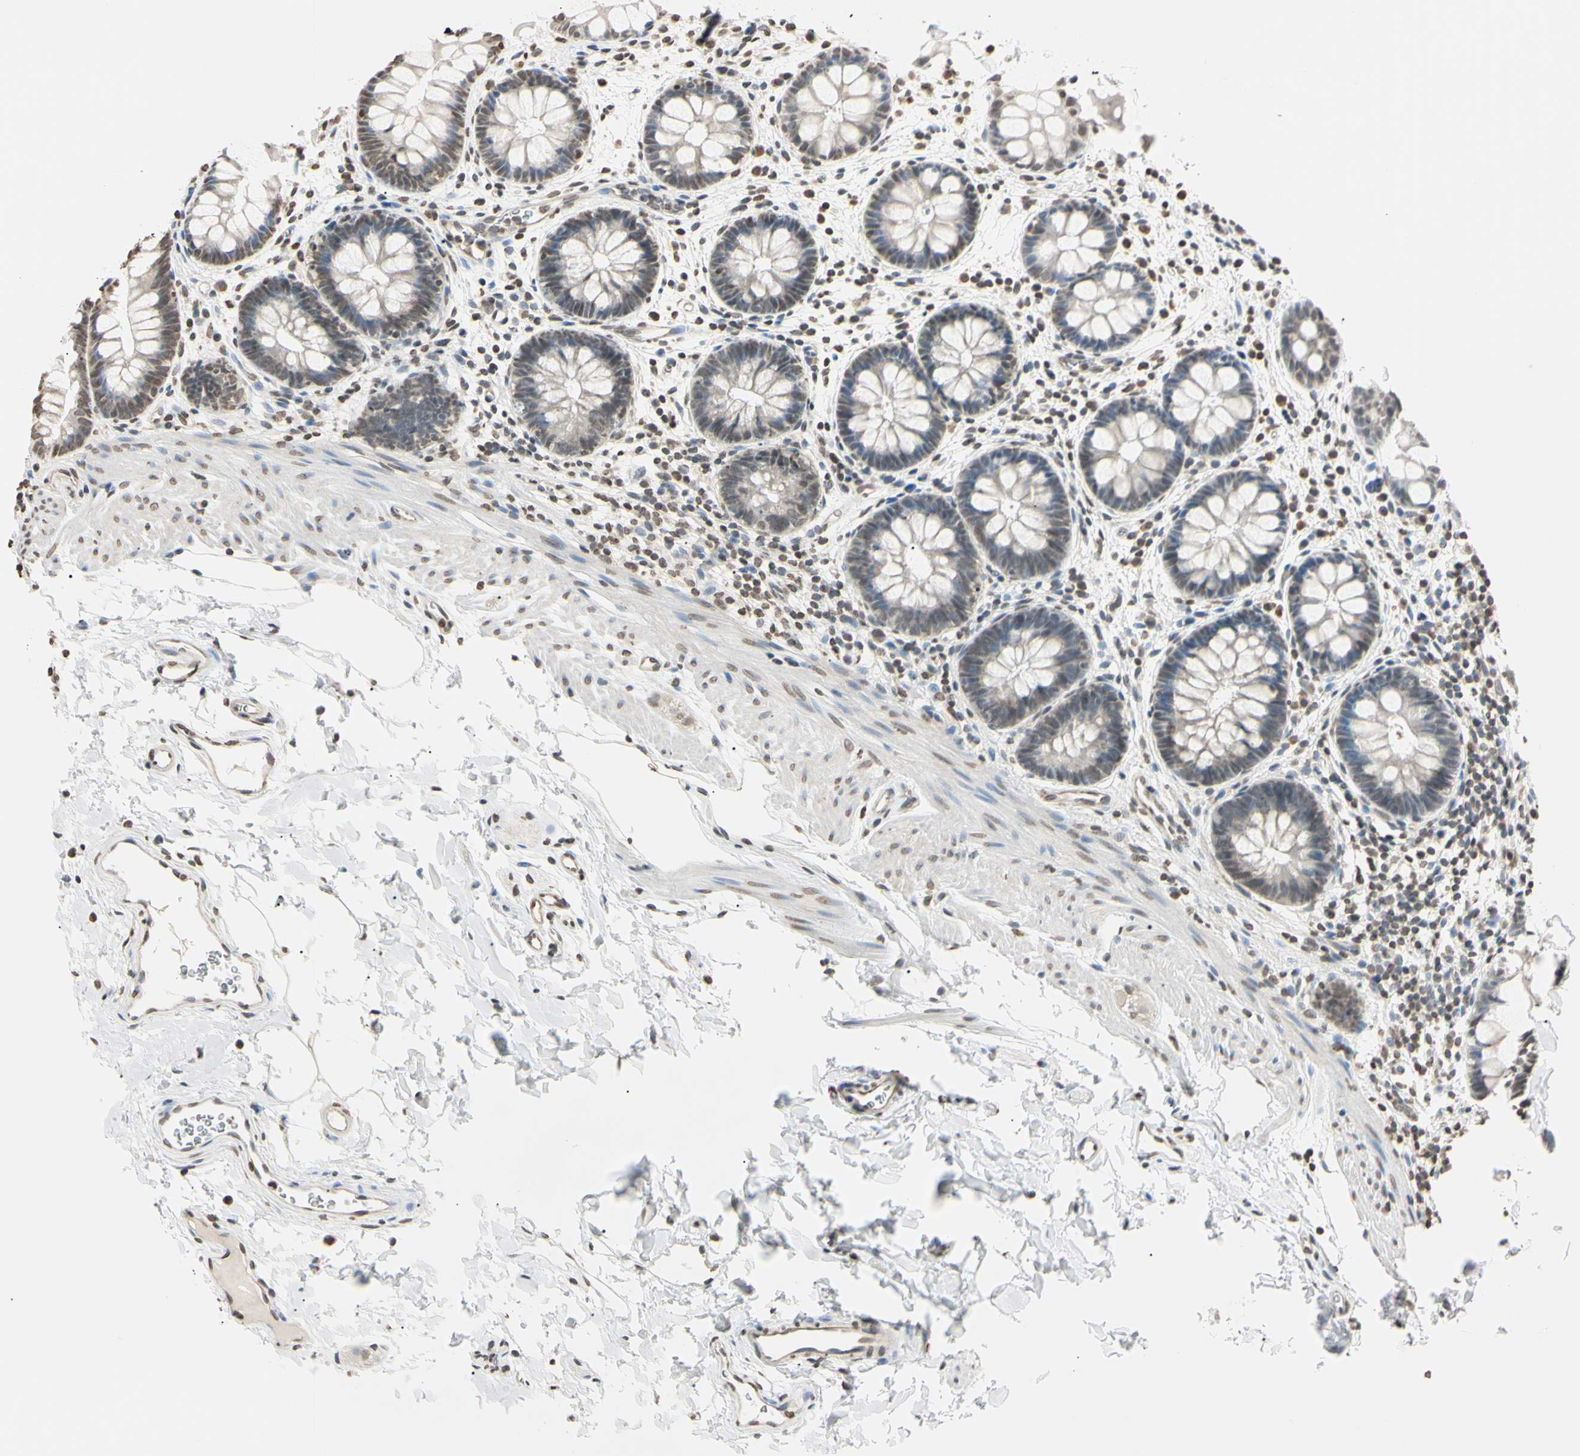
{"staining": {"intensity": "weak", "quantity": "25%-75%", "location": "nuclear"}, "tissue": "rectum", "cell_type": "Glandular cells", "image_type": "normal", "snomed": [{"axis": "morphology", "description": "Normal tissue, NOS"}, {"axis": "topography", "description": "Rectum"}], "caption": "Immunohistochemical staining of normal rectum displays 25%-75% levels of weak nuclear protein positivity in approximately 25%-75% of glandular cells. (Stains: DAB (3,3'-diaminobenzidine) in brown, nuclei in blue, Microscopy: brightfield microscopy at high magnification).", "gene": "CDC45", "patient": {"sex": "female", "age": 24}}